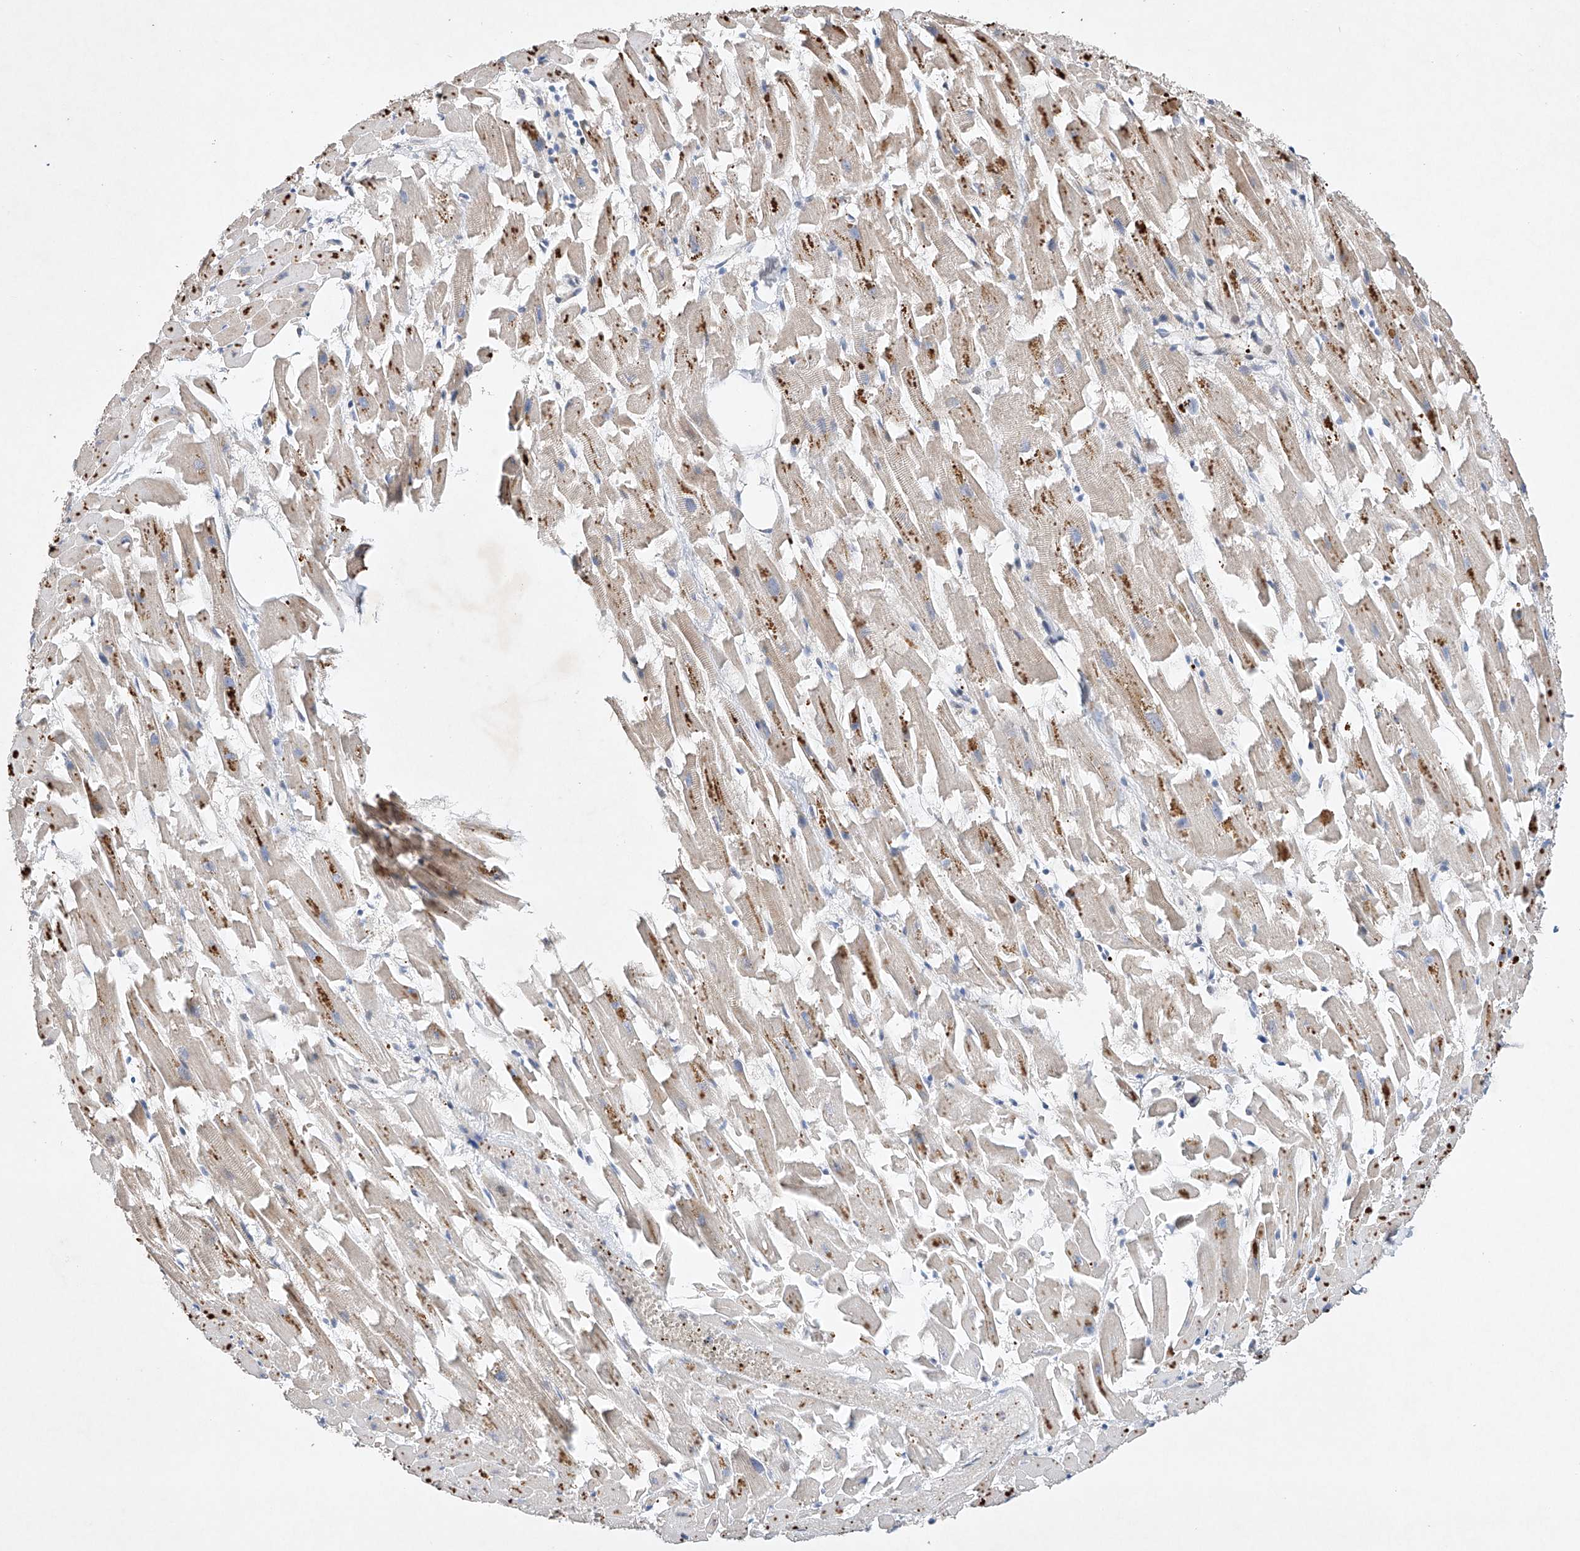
{"staining": {"intensity": "moderate", "quantity": "25%-75%", "location": "cytoplasmic/membranous"}, "tissue": "heart muscle", "cell_type": "Cardiomyocytes", "image_type": "normal", "snomed": [{"axis": "morphology", "description": "Normal tissue, NOS"}, {"axis": "topography", "description": "Heart"}], "caption": "Immunohistochemical staining of normal human heart muscle shows moderate cytoplasmic/membranous protein staining in approximately 25%-75% of cardiomyocytes. Nuclei are stained in blue.", "gene": "AFG1L", "patient": {"sex": "female", "age": 64}}